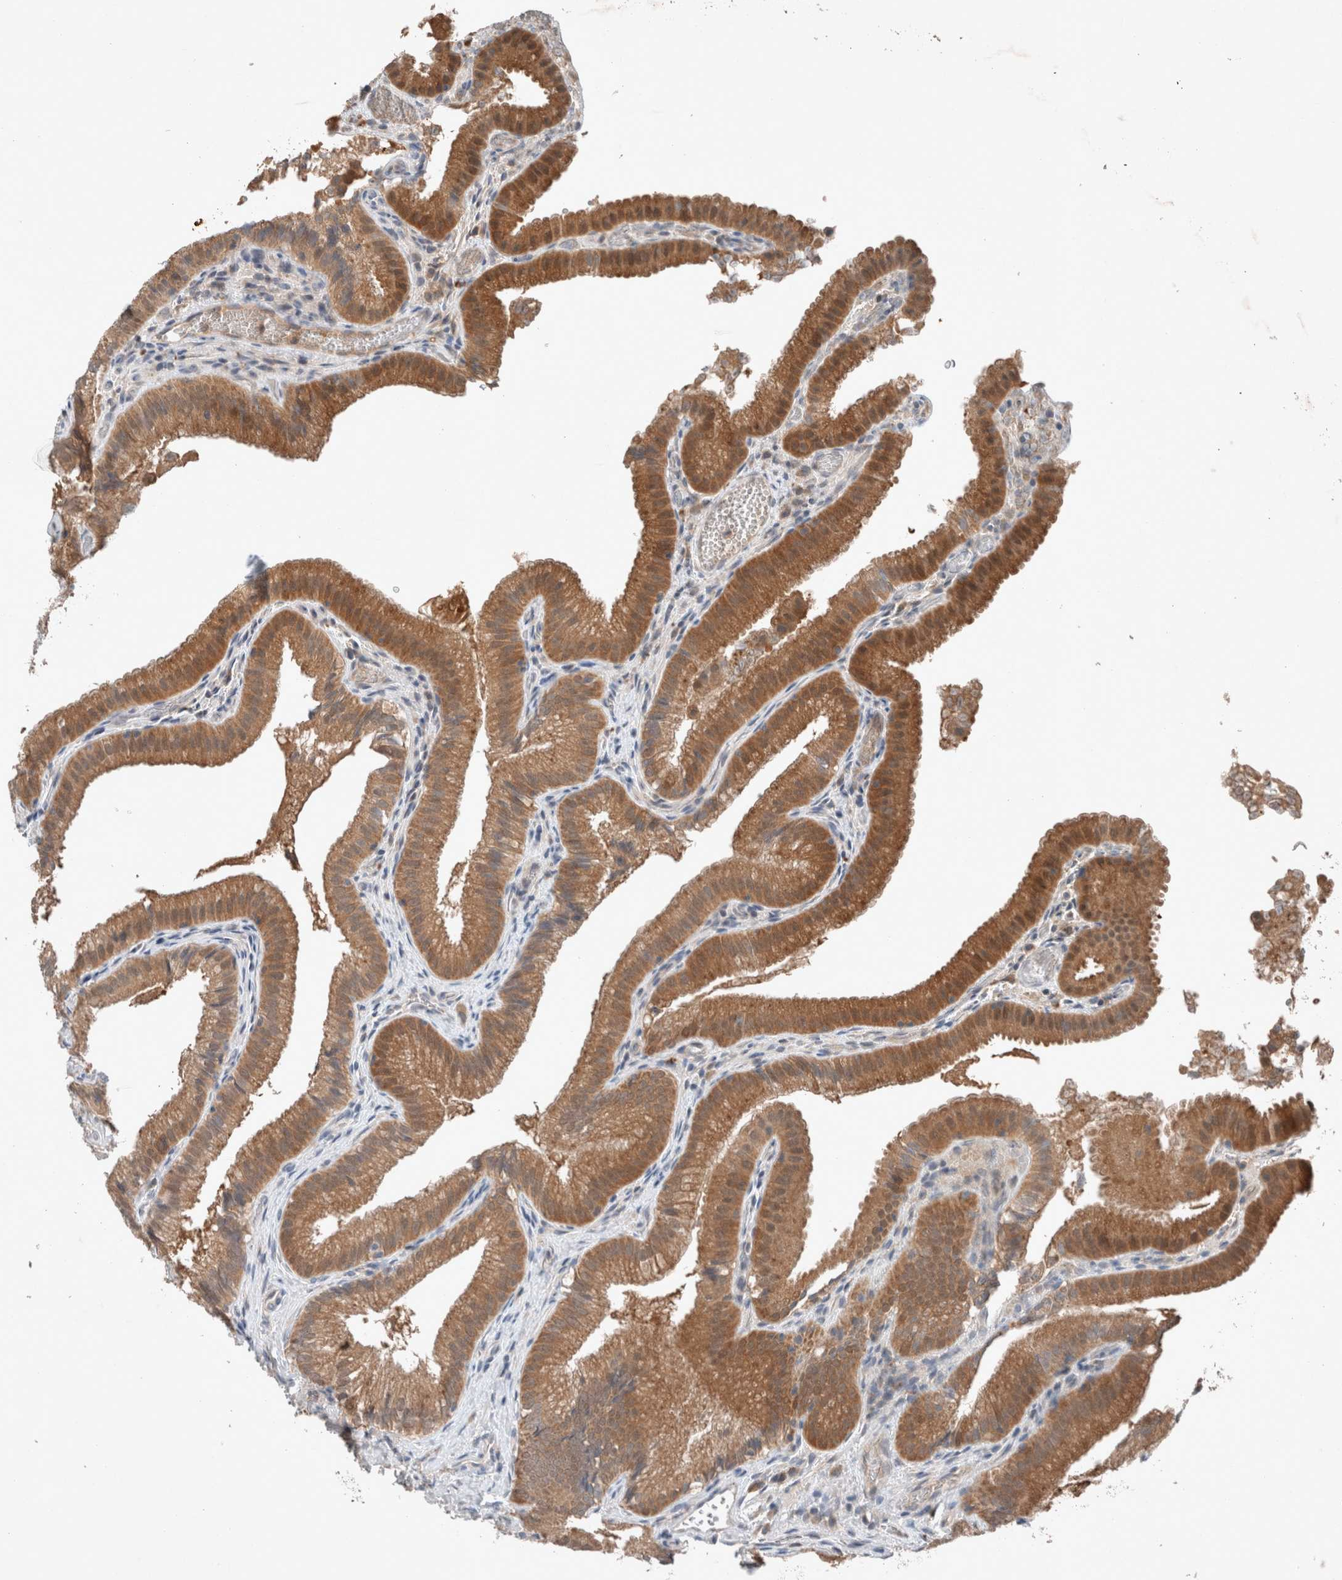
{"staining": {"intensity": "moderate", "quantity": ">75%", "location": "cytoplasmic/membranous"}, "tissue": "gallbladder", "cell_type": "Glandular cells", "image_type": "normal", "snomed": [{"axis": "morphology", "description": "Normal tissue, NOS"}, {"axis": "topography", "description": "Gallbladder"}], "caption": "Moderate cytoplasmic/membranous positivity is seen in about >75% of glandular cells in normal gallbladder.", "gene": "UGCG", "patient": {"sex": "female", "age": 30}}